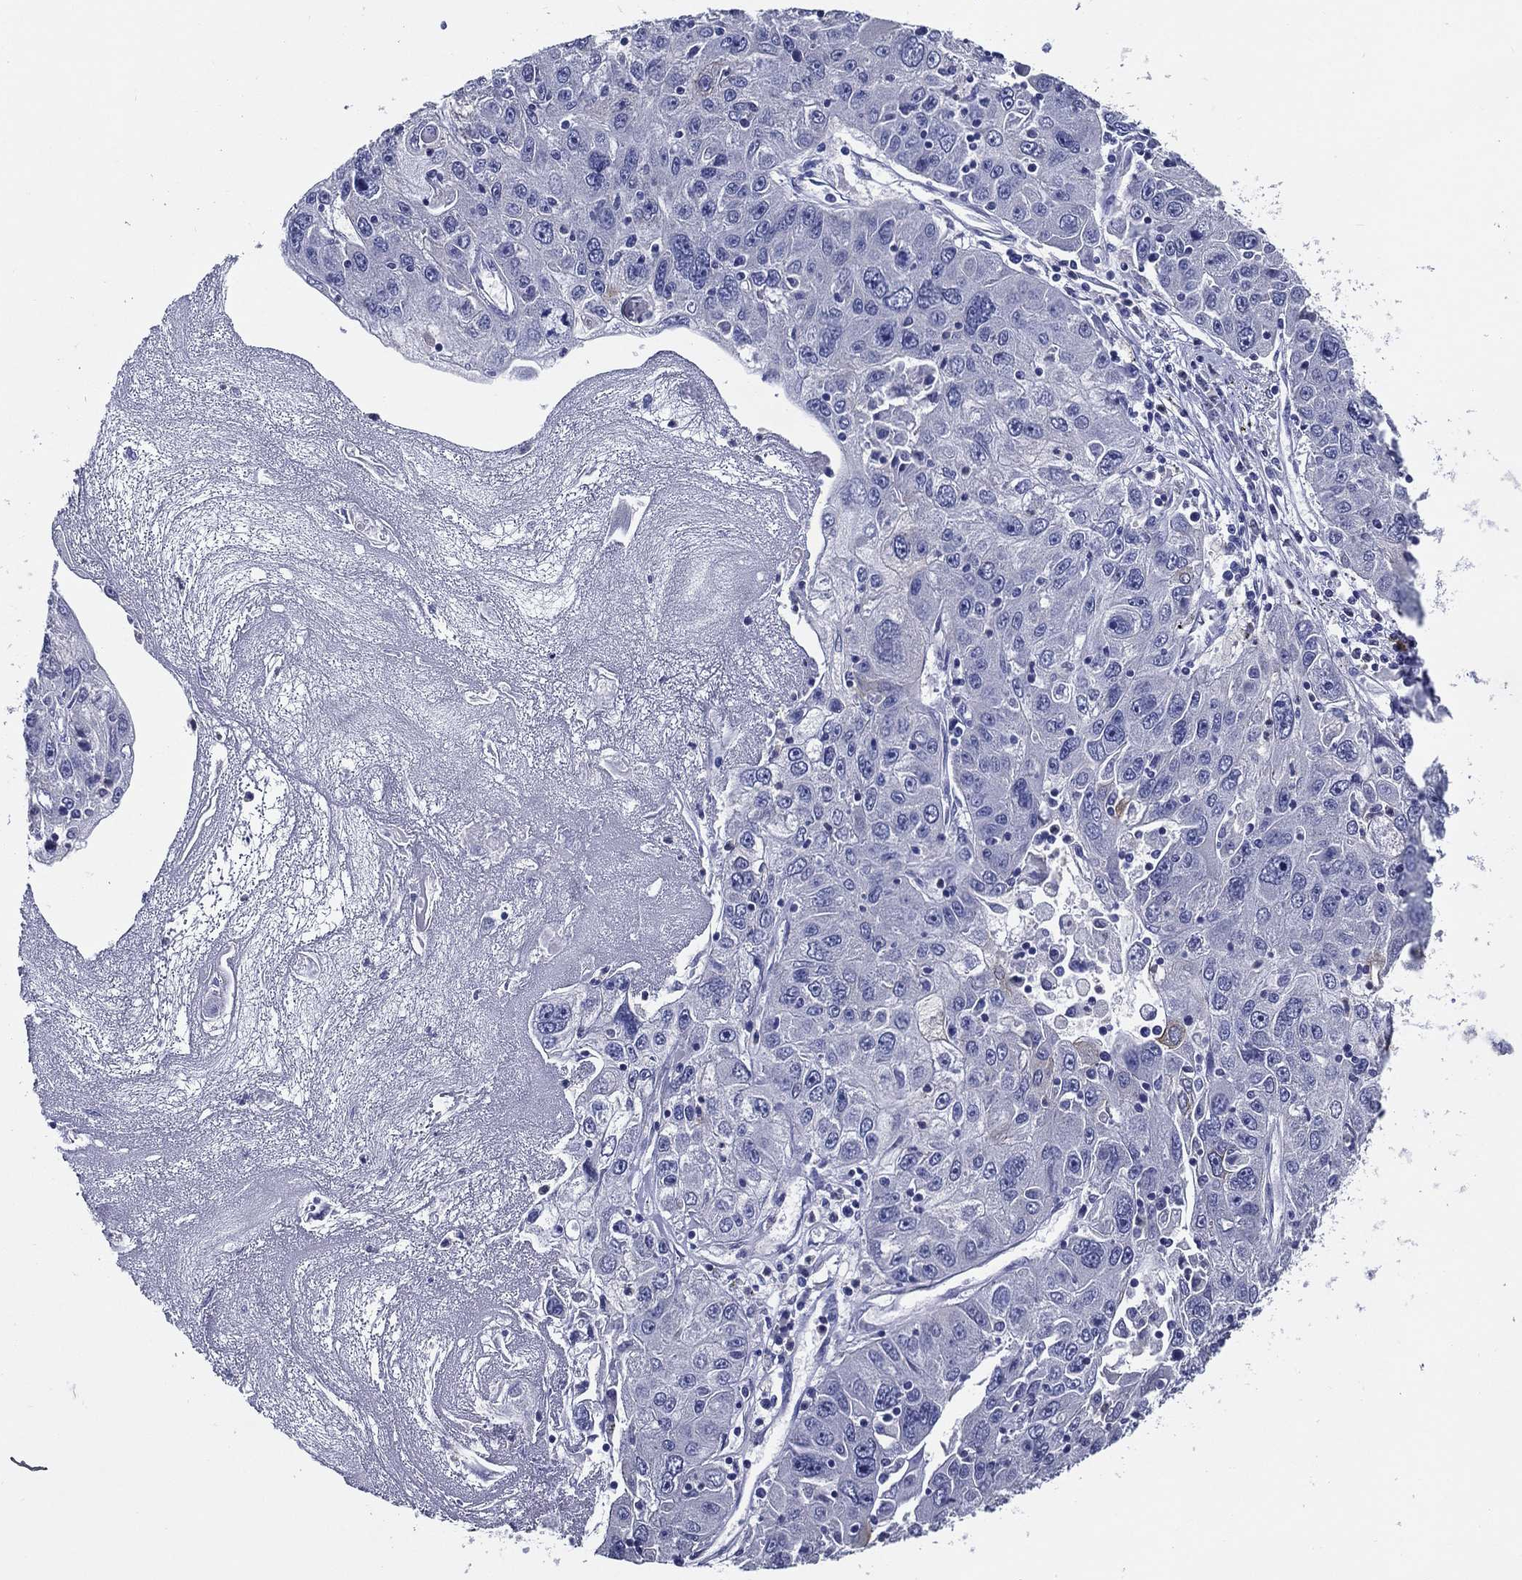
{"staining": {"intensity": "negative", "quantity": "none", "location": "none"}, "tissue": "stomach cancer", "cell_type": "Tumor cells", "image_type": "cancer", "snomed": [{"axis": "morphology", "description": "Adenocarcinoma, NOS"}, {"axis": "topography", "description": "Stomach"}], "caption": "A micrograph of stomach cancer (adenocarcinoma) stained for a protein shows no brown staining in tumor cells. Brightfield microscopy of immunohistochemistry (IHC) stained with DAB (brown) and hematoxylin (blue), captured at high magnification.", "gene": "ACE2", "patient": {"sex": "male", "age": 56}}